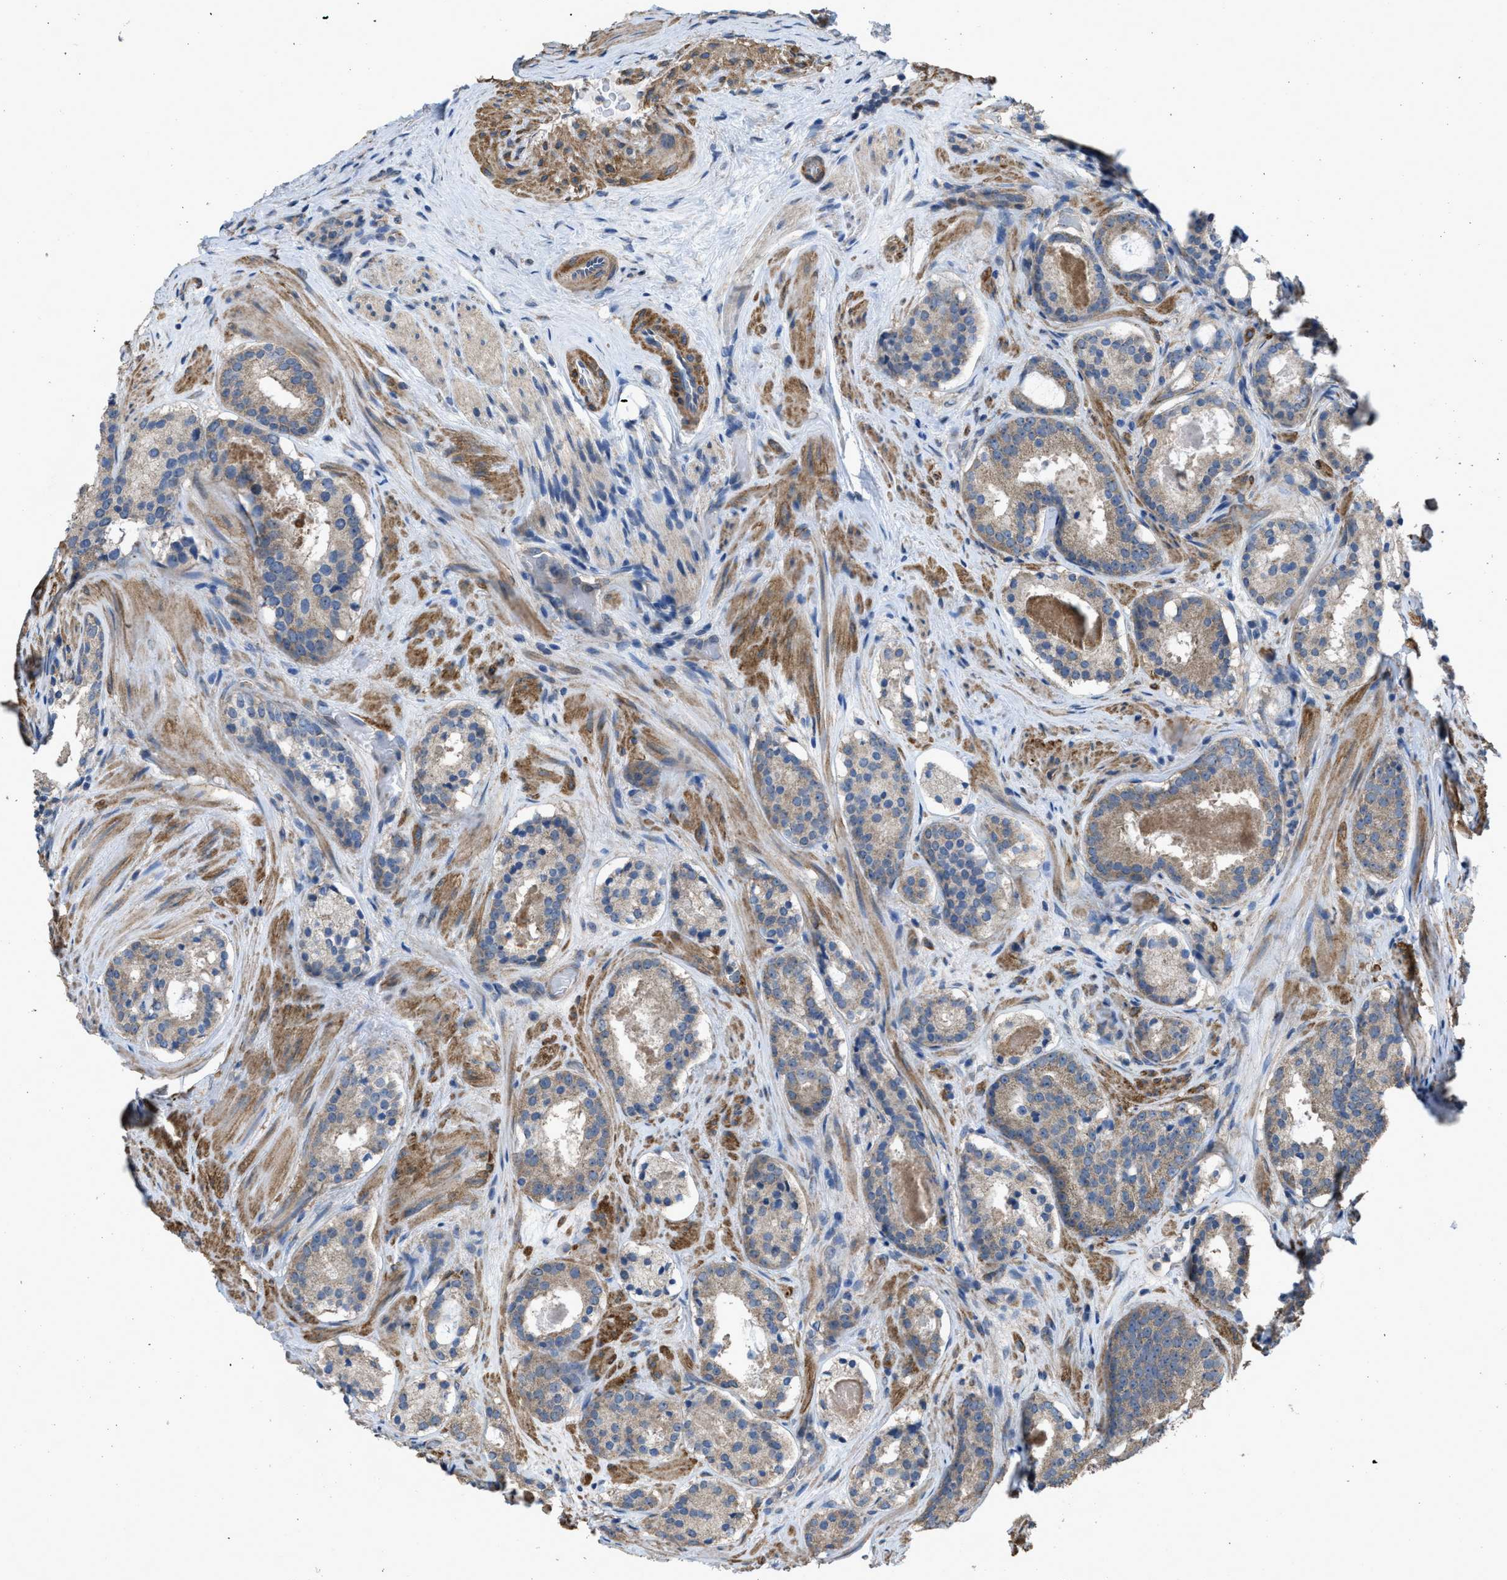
{"staining": {"intensity": "weak", "quantity": ">75%", "location": "cytoplasmic/membranous"}, "tissue": "prostate cancer", "cell_type": "Tumor cells", "image_type": "cancer", "snomed": [{"axis": "morphology", "description": "Adenocarcinoma, Low grade"}, {"axis": "topography", "description": "Prostate"}], "caption": "Brown immunohistochemical staining in prostate low-grade adenocarcinoma shows weak cytoplasmic/membranous expression in about >75% of tumor cells.", "gene": "ARL6", "patient": {"sex": "male", "age": 69}}